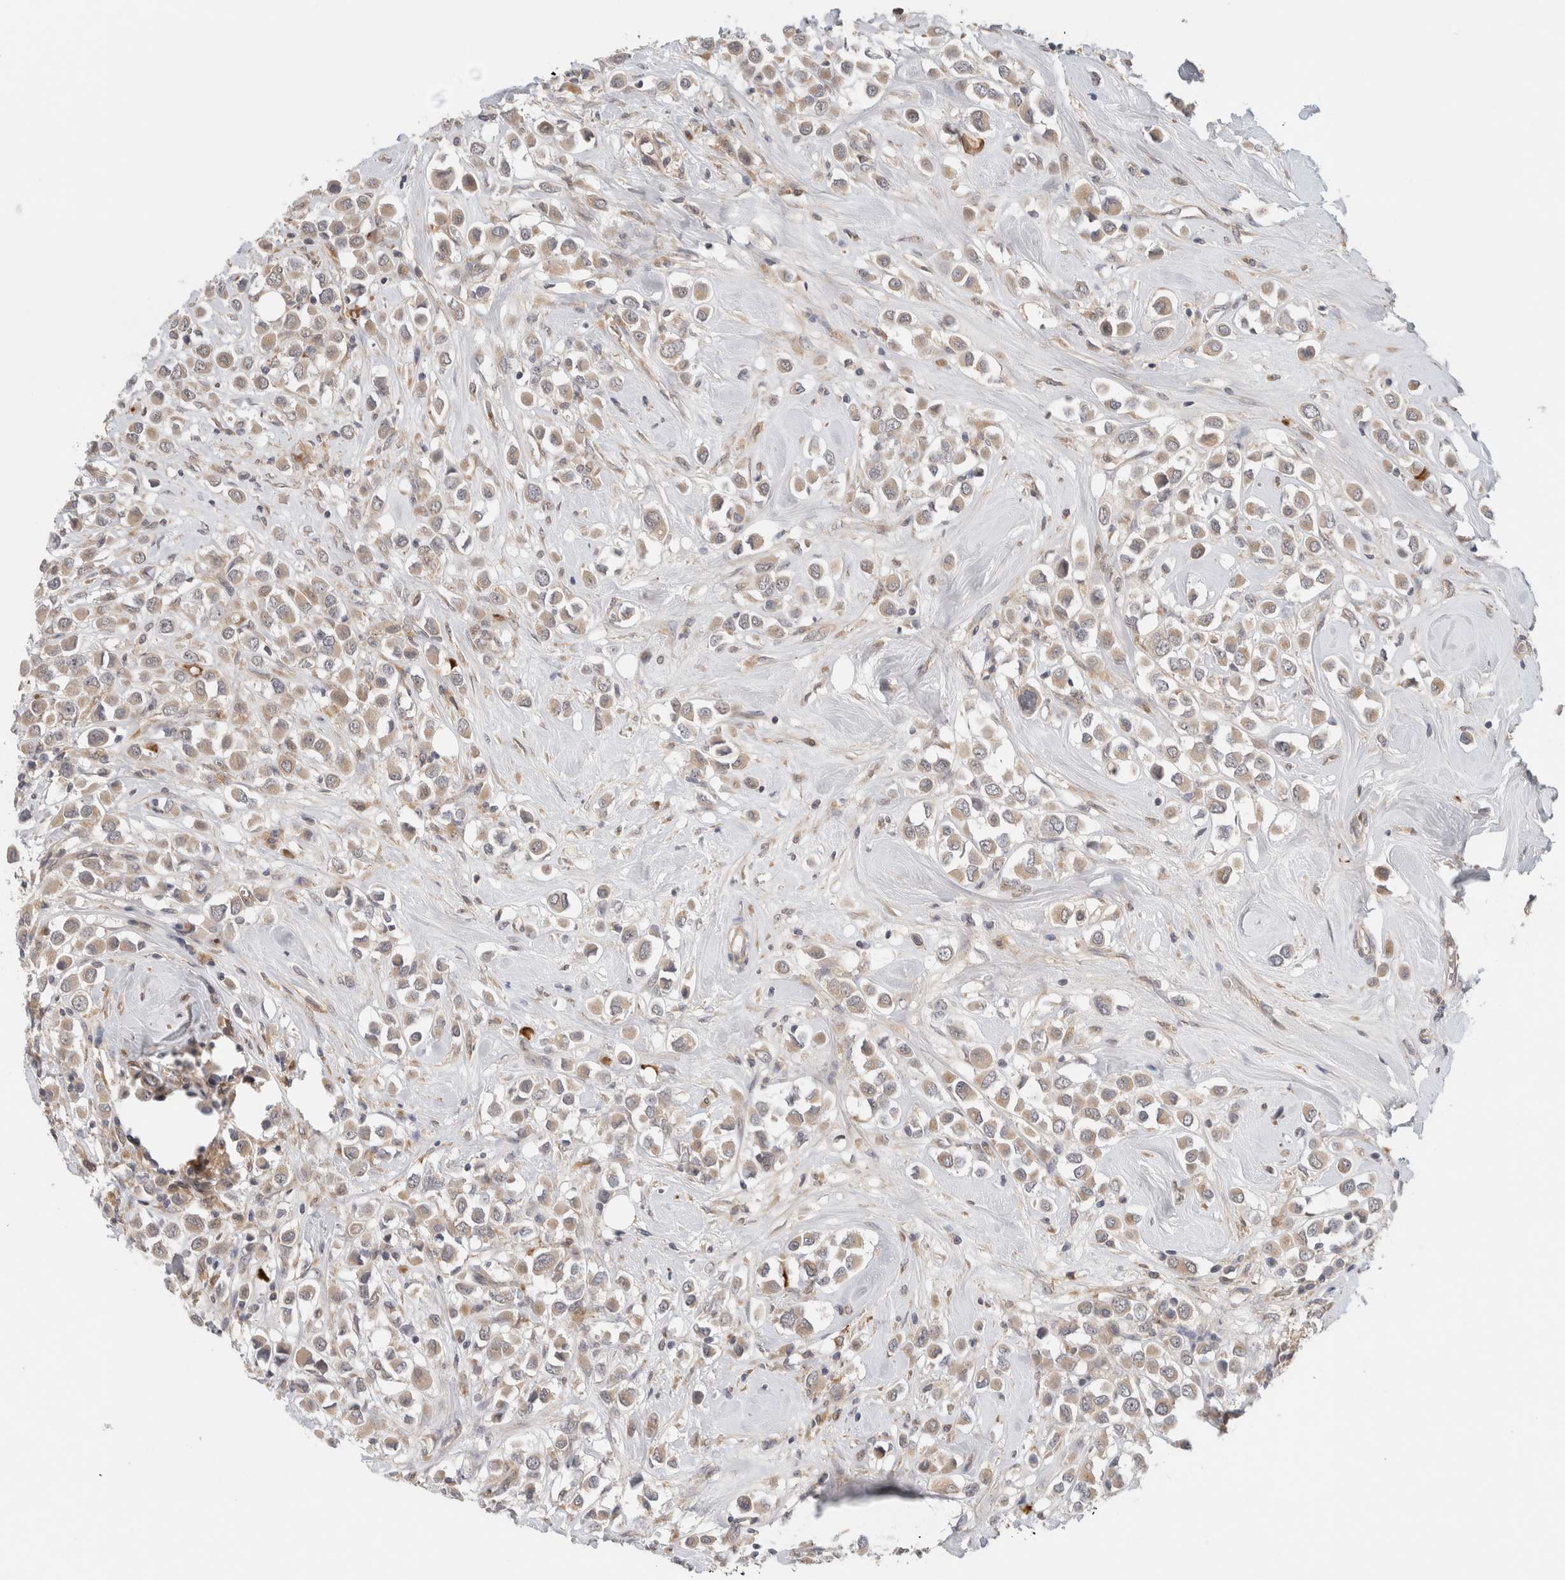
{"staining": {"intensity": "weak", "quantity": ">75%", "location": "cytoplasmic/membranous"}, "tissue": "breast cancer", "cell_type": "Tumor cells", "image_type": "cancer", "snomed": [{"axis": "morphology", "description": "Duct carcinoma"}, {"axis": "topography", "description": "Breast"}], "caption": "The photomicrograph exhibits staining of breast cancer (intraductal carcinoma), revealing weak cytoplasmic/membranous protein expression (brown color) within tumor cells.", "gene": "SGK1", "patient": {"sex": "female", "age": 61}}